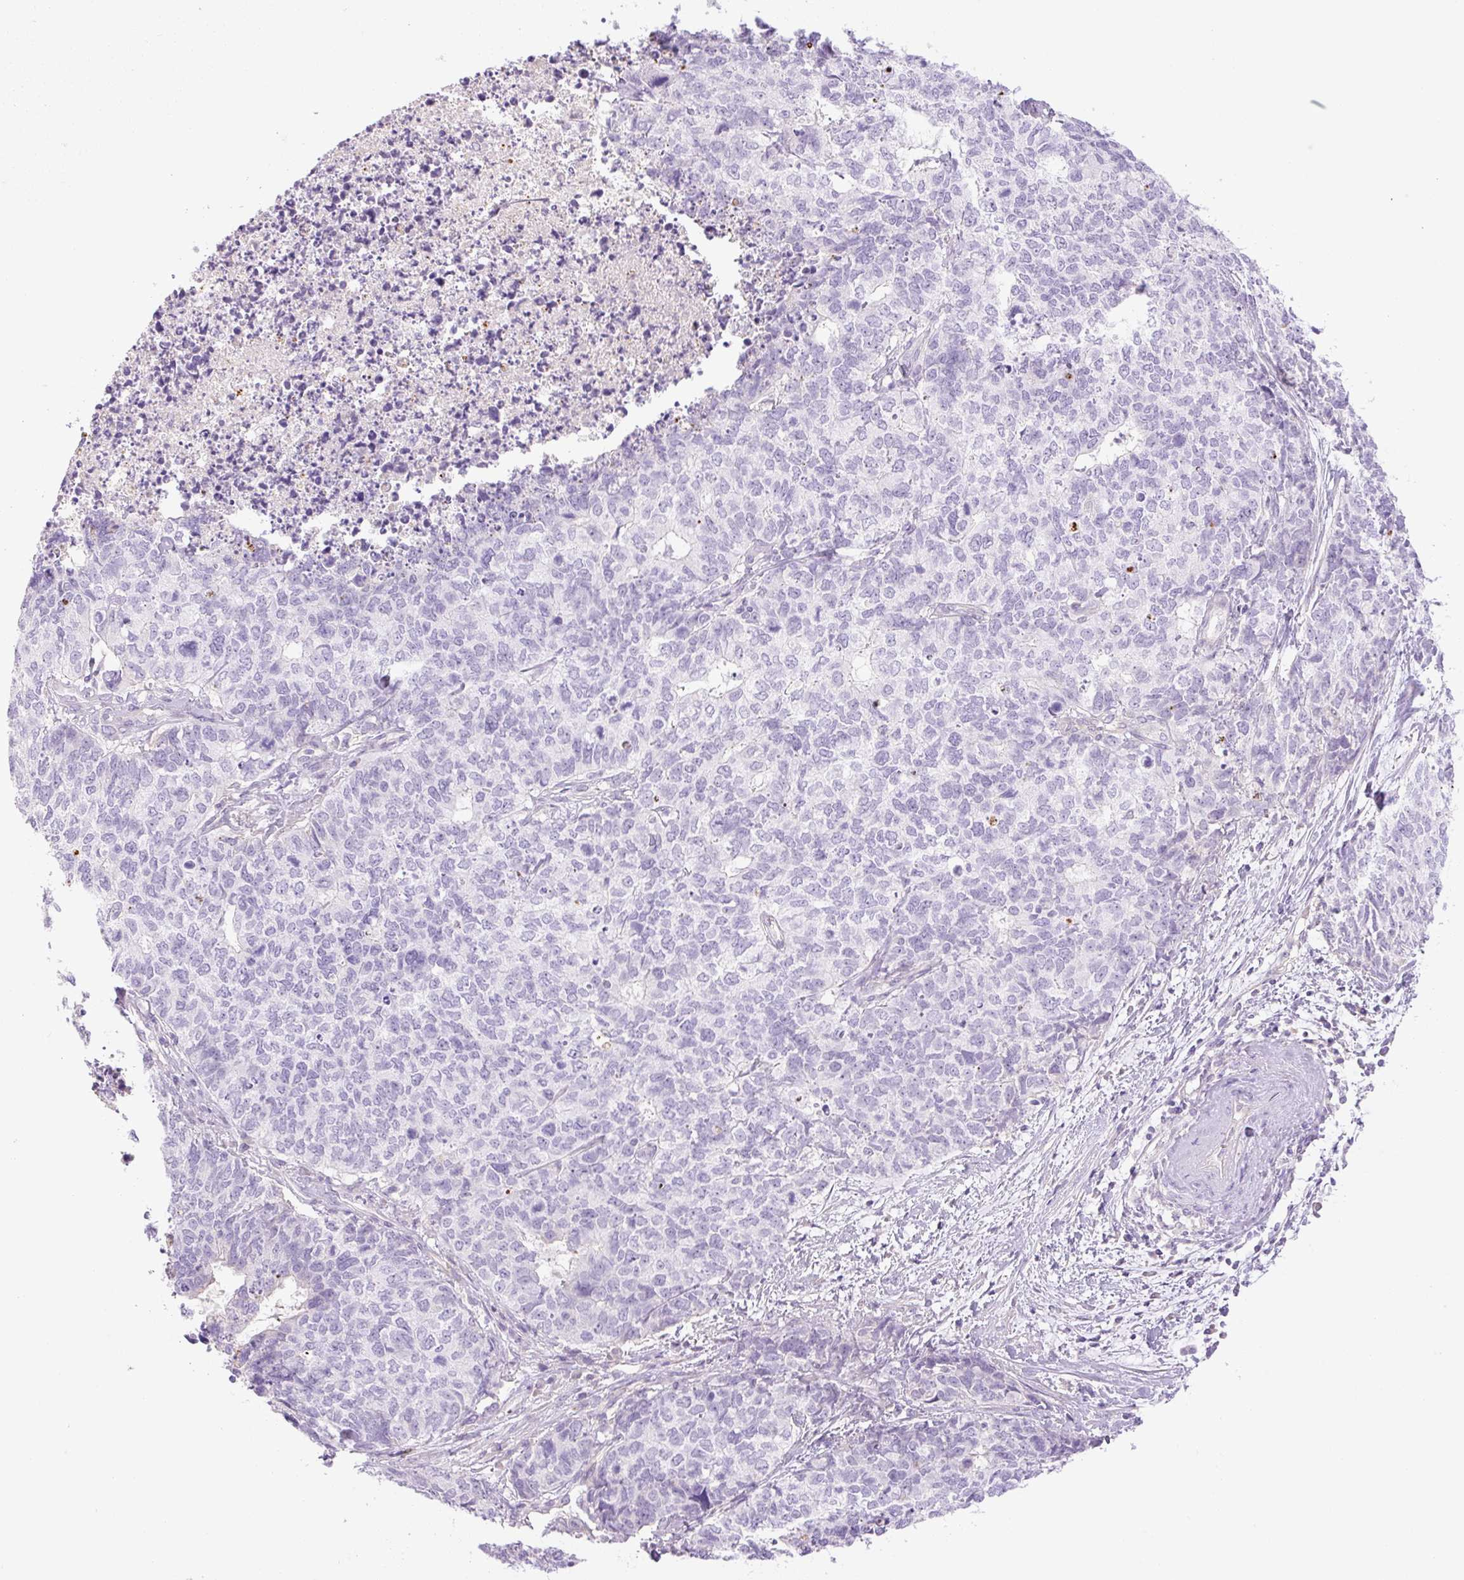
{"staining": {"intensity": "negative", "quantity": "none", "location": "none"}, "tissue": "cervical cancer", "cell_type": "Tumor cells", "image_type": "cancer", "snomed": [{"axis": "morphology", "description": "Squamous cell carcinoma, NOS"}, {"axis": "topography", "description": "Cervix"}], "caption": "Immunohistochemistry (IHC) histopathology image of neoplastic tissue: cervical cancer (squamous cell carcinoma) stained with DAB exhibits no significant protein expression in tumor cells.", "gene": "MIA2", "patient": {"sex": "female", "age": 63}}